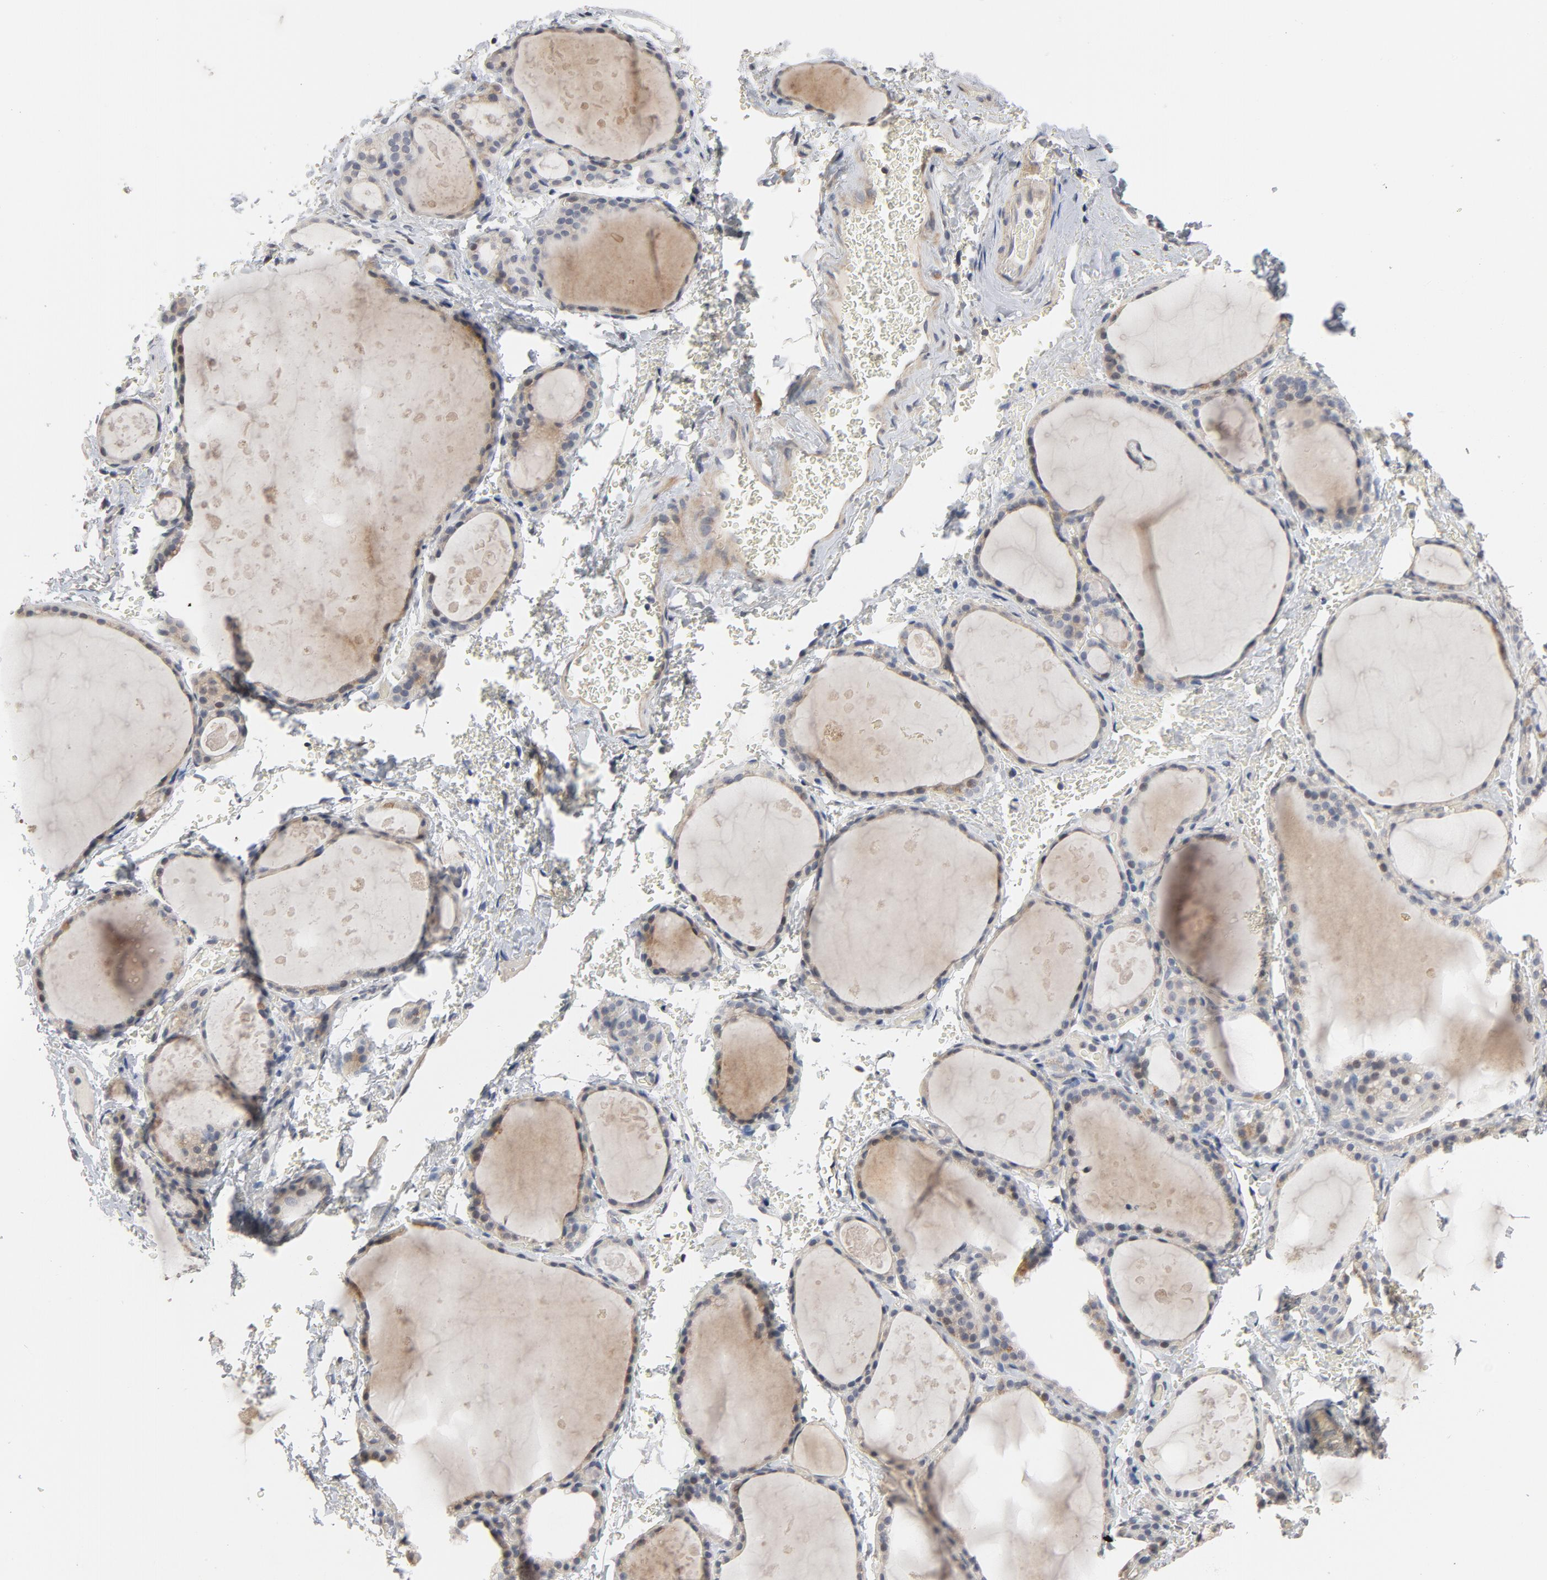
{"staining": {"intensity": "weak", "quantity": "25%-75%", "location": "cytoplasmic/membranous"}, "tissue": "thyroid gland", "cell_type": "Glandular cells", "image_type": "normal", "snomed": [{"axis": "morphology", "description": "Normal tissue, NOS"}, {"axis": "topography", "description": "Thyroid gland"}], "caption": "High-power microscopy captured an immunohistochemistry histopathology image of benign thyroid gland, revealing weak cytoplasmic/membranous positivity in about 25%-75% of glandular cells.", "gene": "PPP1R1B", "patient": {"sex": "male", "age": 61}}